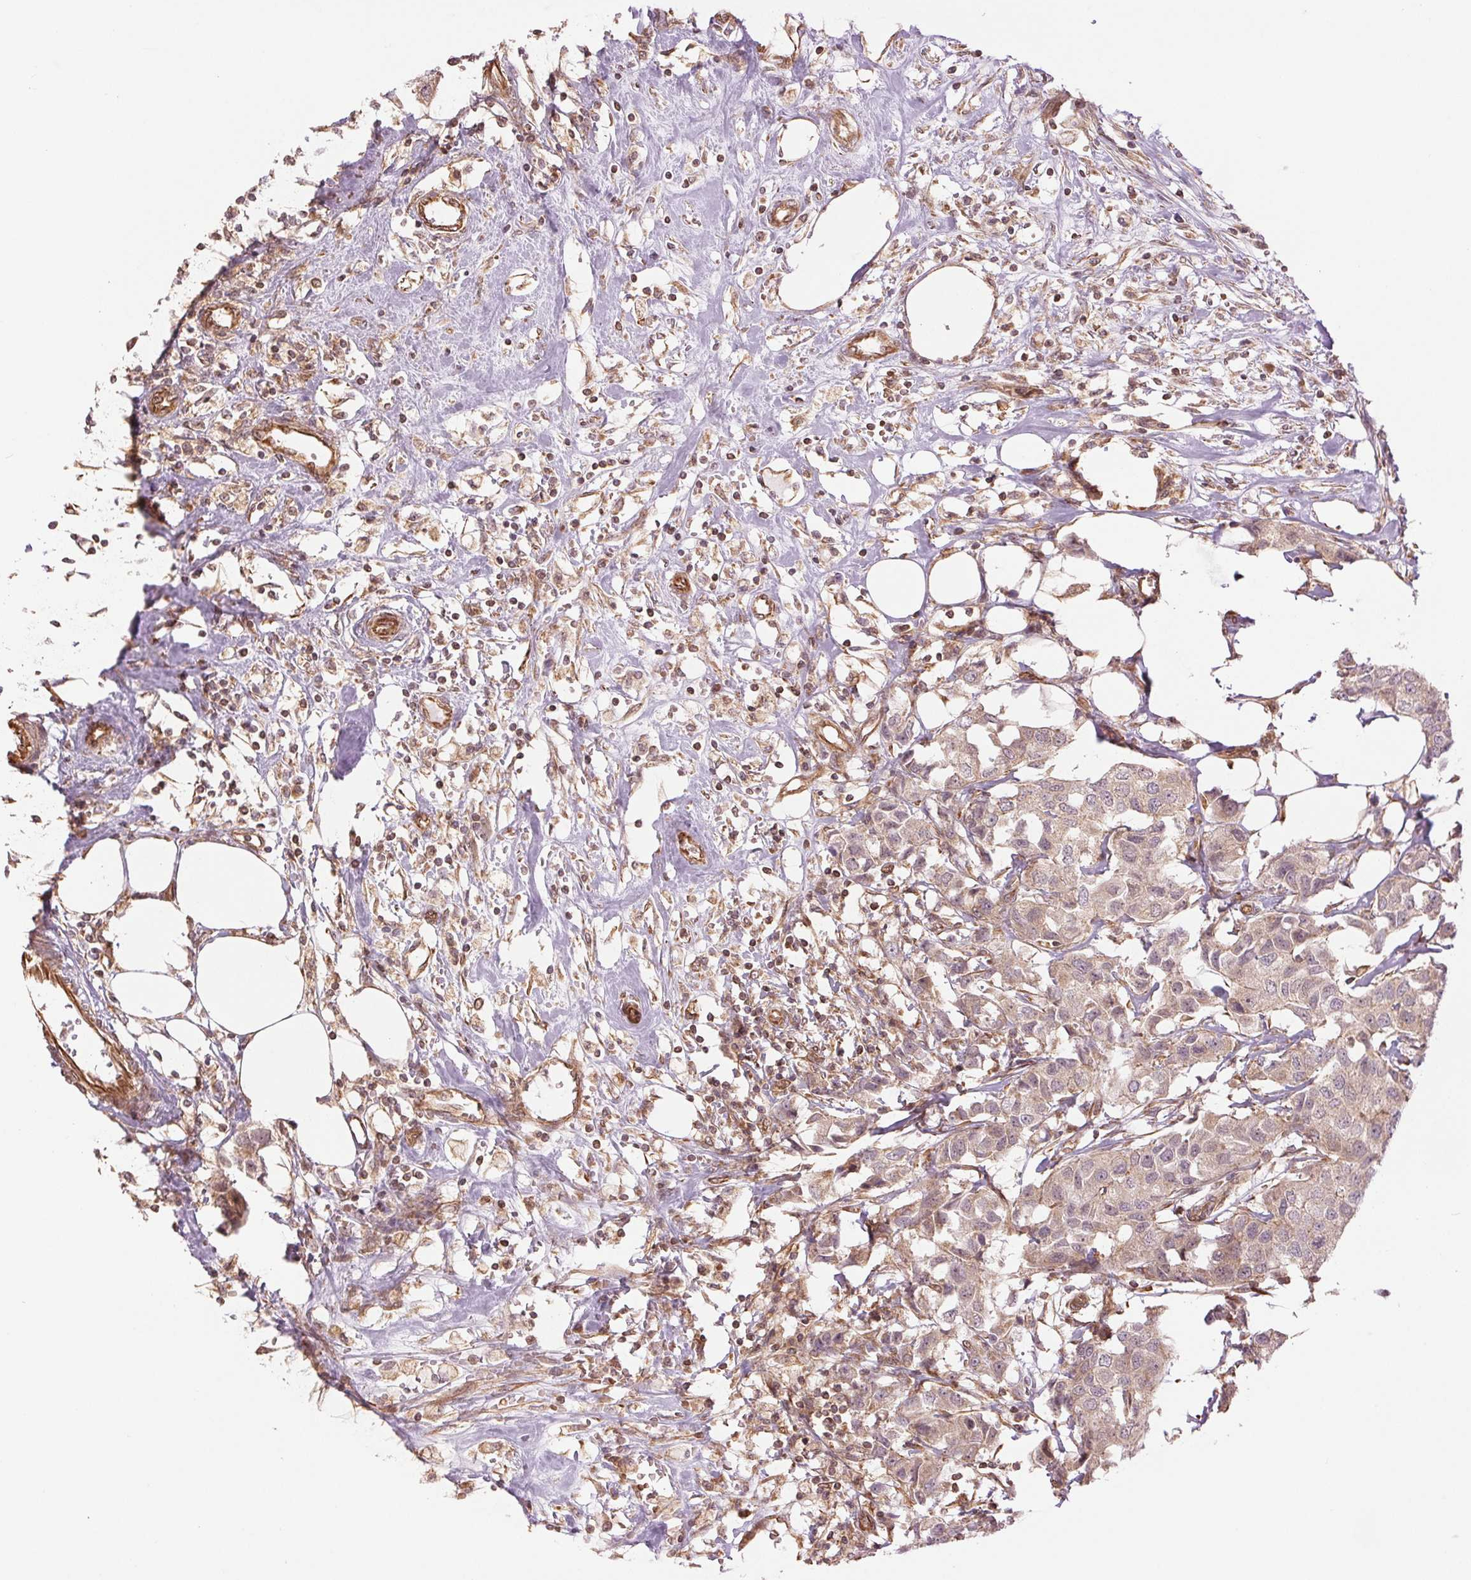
{"staining": {"intensity": "weak", "quantity": ">75%", "location": "cytoplasmic/membranous"}, "tissue": "breast cancer", "cell_type": "Tumor cells", "image_type": "cancer", "snomed": [{"axis": "morphology", "description": "Duct carcinoma"}, {"axis": "topography", "description": "Breast"}], "caption": "A histopathology image of infiltrating ductal carcinoma (breast) stained for a protein shows weak cytoplasmic/membranous brown staining in tumor cells. Nuclei are stained in blue.", "gene": "STARD7", "patient": {"sex": "female", "age": 80}}